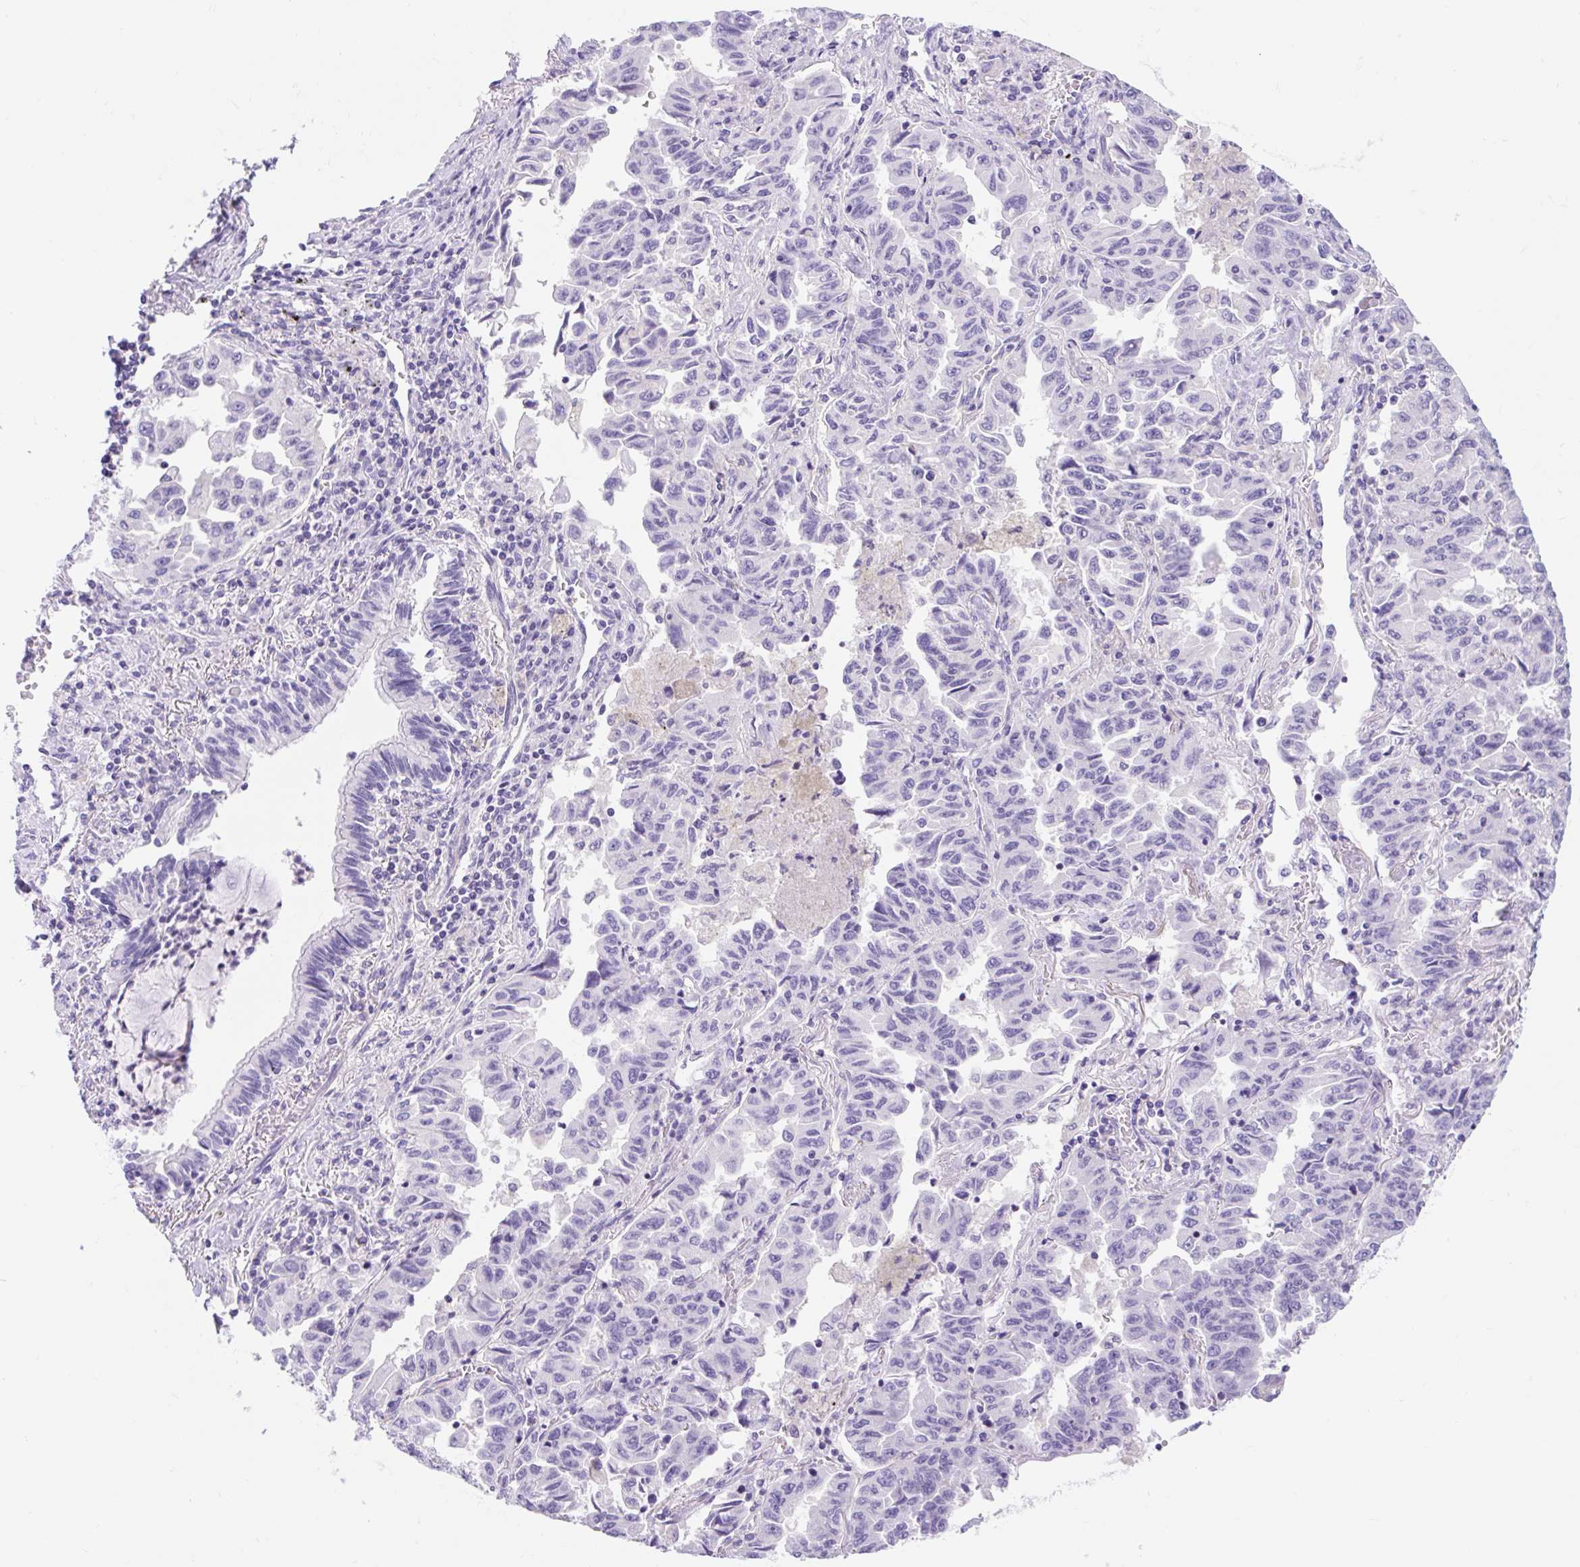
{"staining": {"intensity": "negative", "quantity": "none", "location": "none"}, "tissue": "lung cancer", "cell_type": "Tumor cells", "image_type": "cancer", "snomed": [{"axis": "morphology", "description": "Adenocarcinoma, NOS"}, {"axis": "topography", "description": "Lung"}], "caption": "The IHC image has no significant positivity in tumor cells of lung cancer (adenocarcinoma) tissue.", "gene": "SLC28A1", "patient": {"sex": "female", "age": 51}}